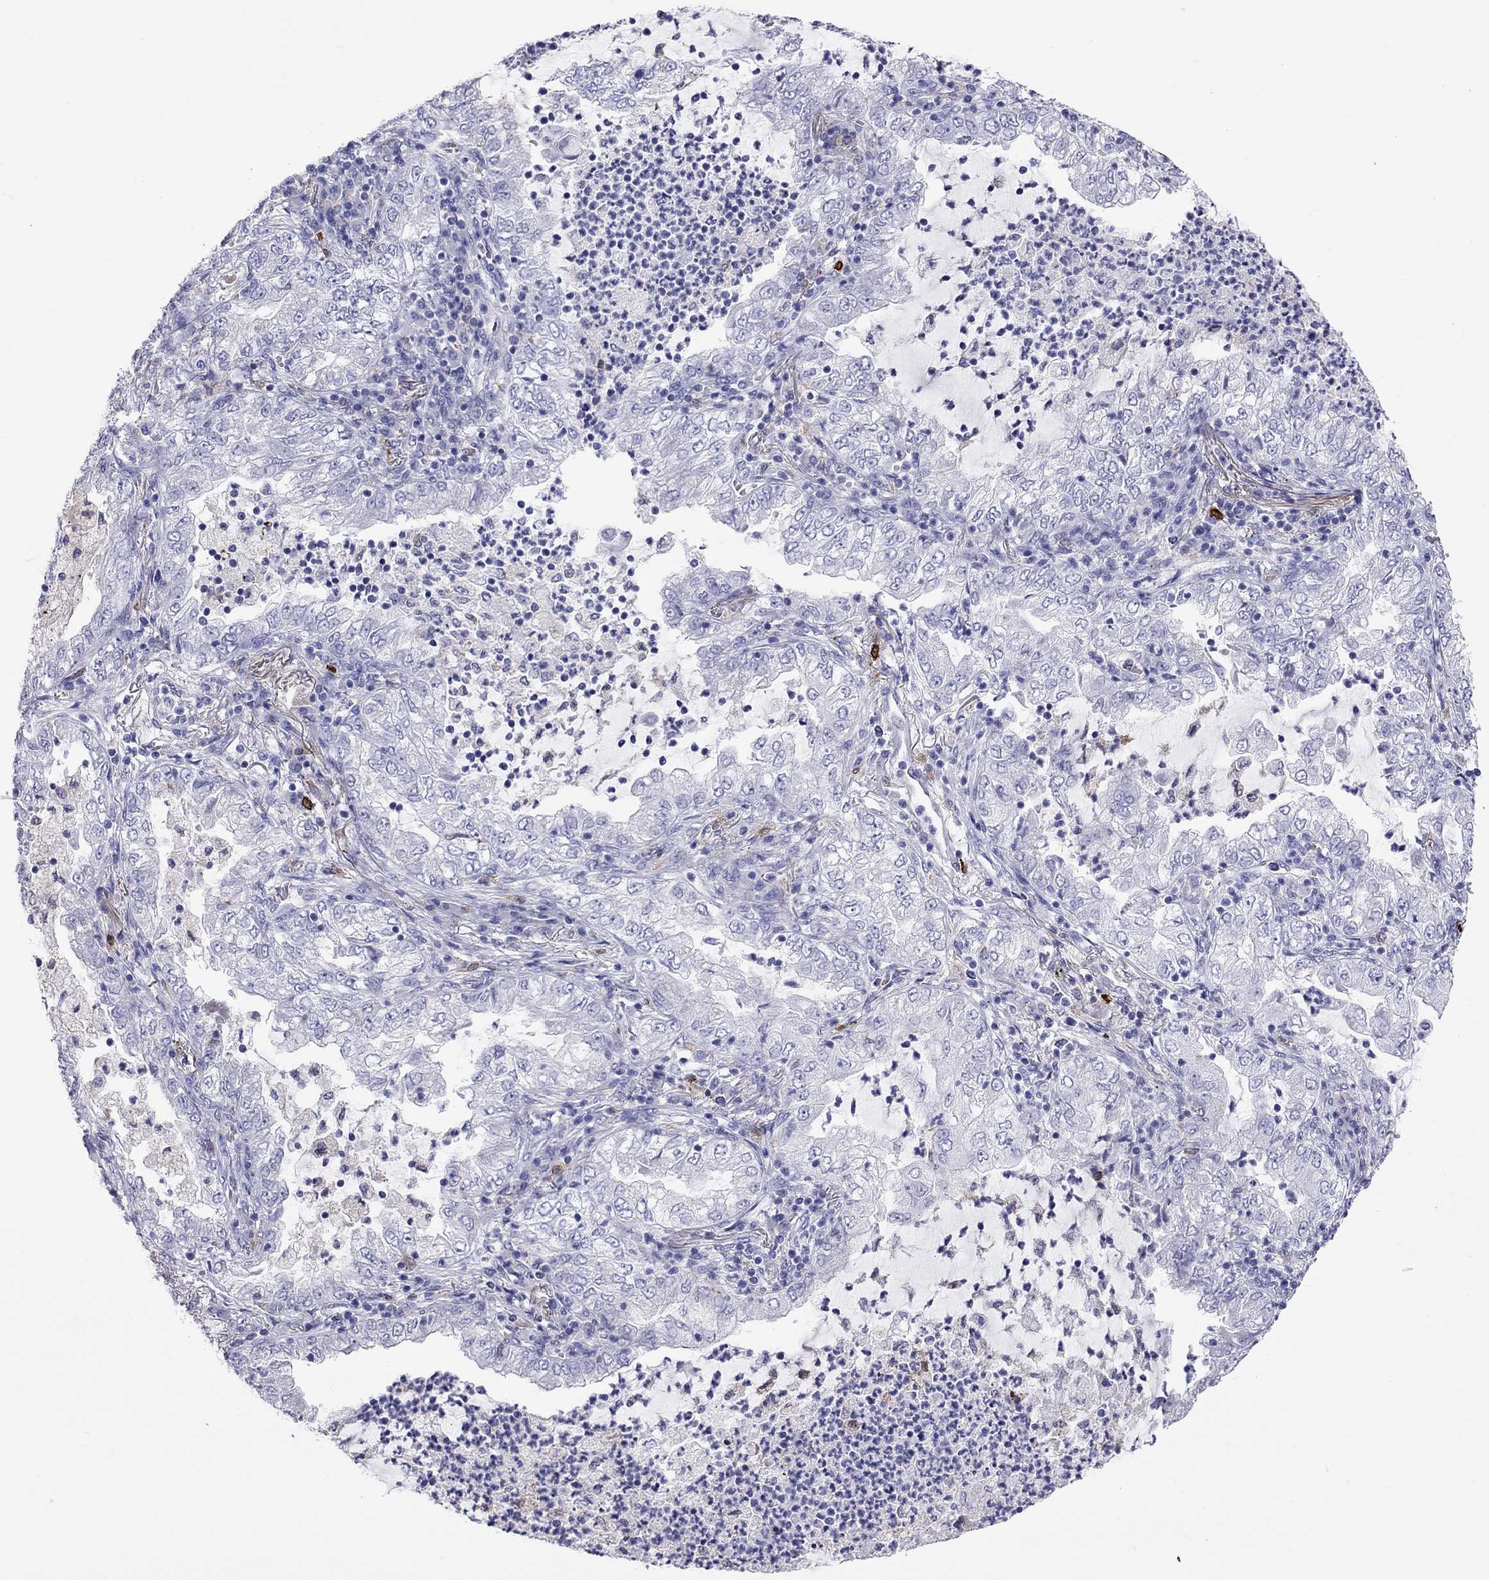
{"staining": {"intensity": "negative", "quantity": "none", "location": "none"}, "tissue": "lung cancer", "cell_type": "Tumor cells", "image_type": "cancer", "snomed": [{"axis": "morphology", "description": "Adenocarcinoma, NOS"}, {"axis": "topography", "description": "Lung"}], "caption": "Tumor cells are negative for protein expression in human lung cancer.", "gene": "ADORA2A", "patient": {"sex": "female", "age": 73}}